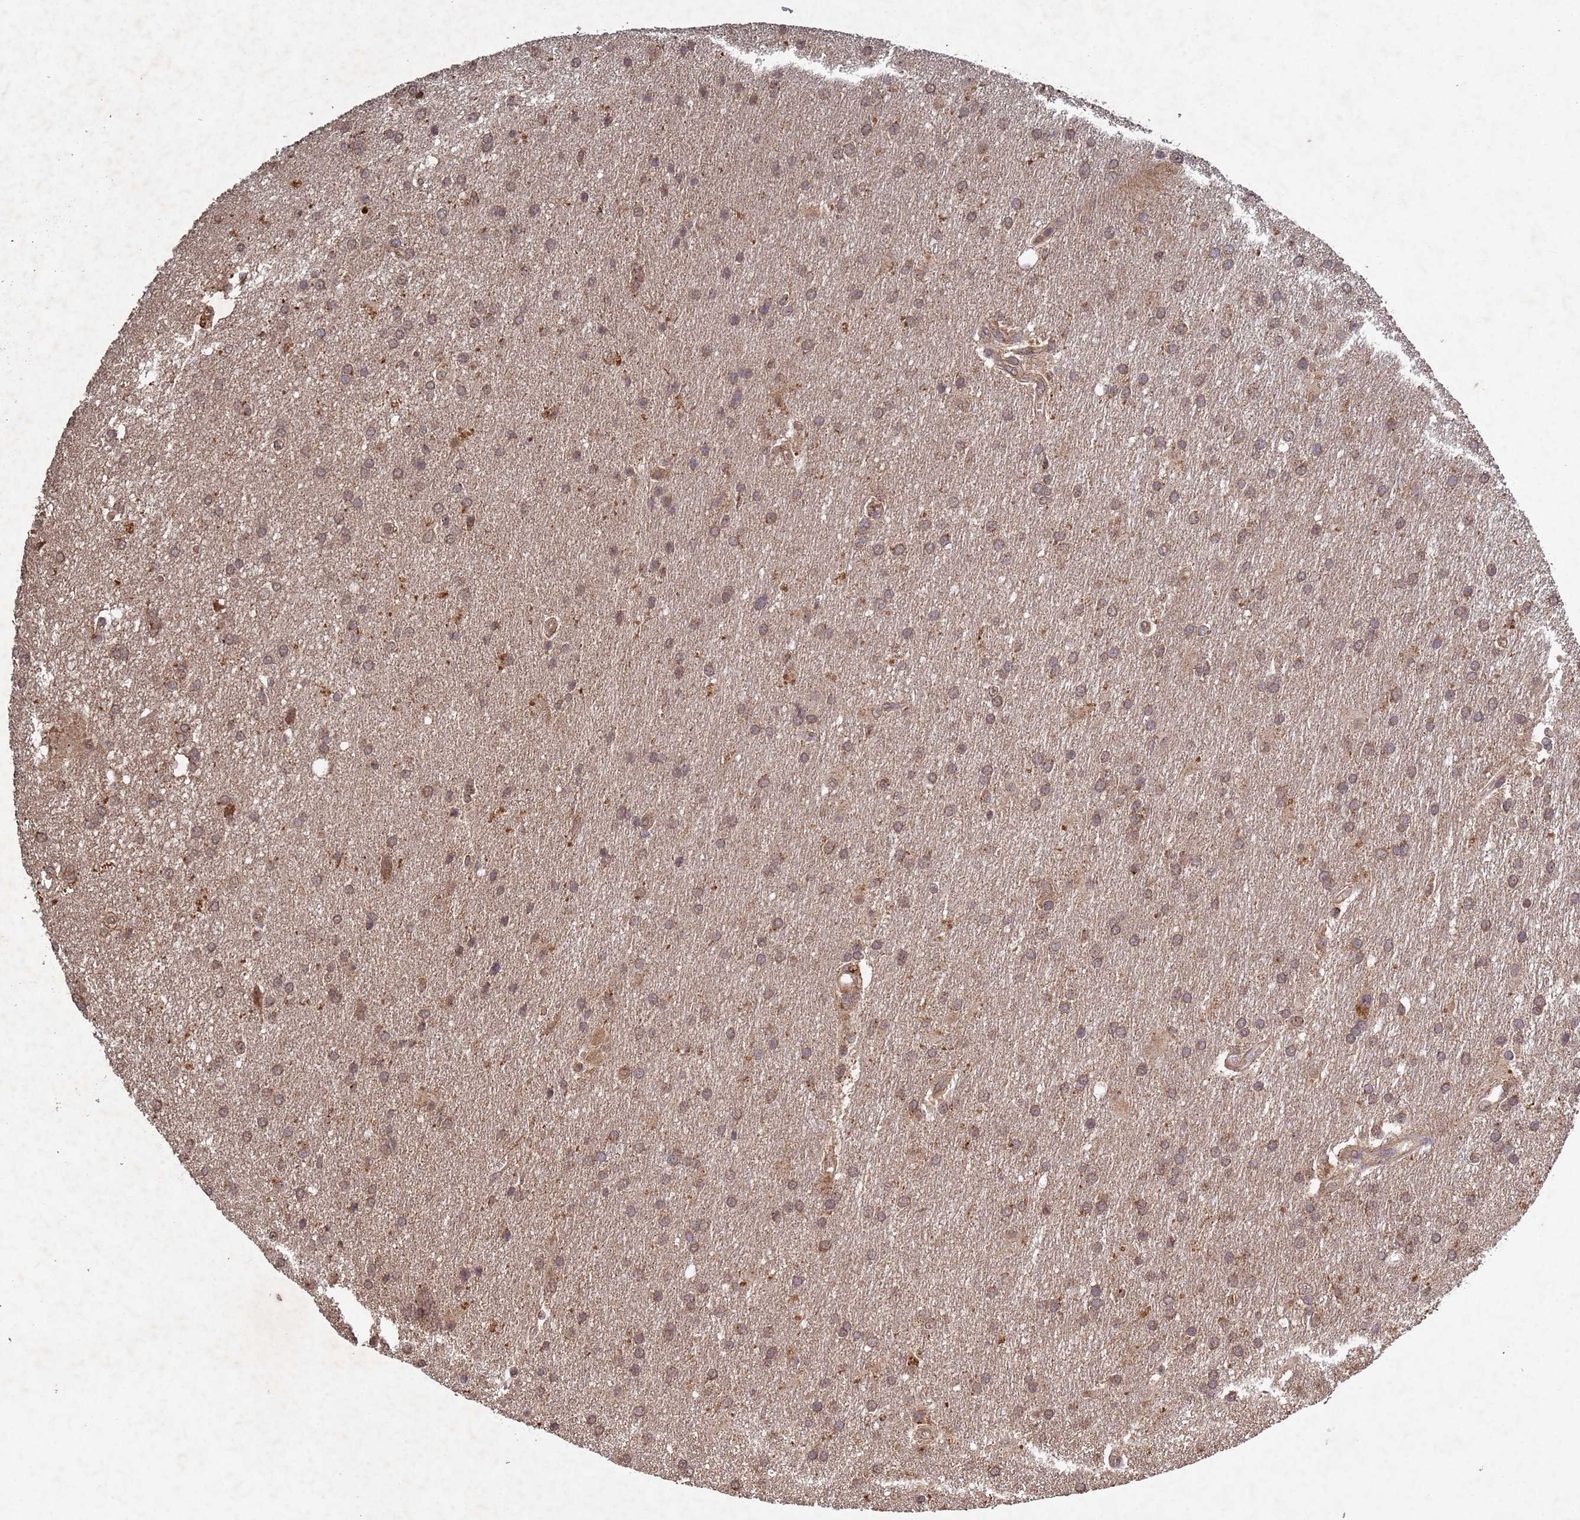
{"staining": {"intensity": "moderate", "quantity": ">75%", "location": "cytoplasmic/membranous"}, "tissue": "glioma", "cell_type": "Tumor cells", "image_type": "cancer", "snomed": [{"axis": "morphology", "description": "Glioma, malignant, Low grade"}, {"axis": "topography", "description": "Brain"}], "caption": "This photomicrograph reveals IHC staining of glioma, with medium moderate cytoplasmic/membranous expression in about >75% of tumor cells.", "gene": "FASTKD1", "patient": {"sex": "male", "age": 66}}